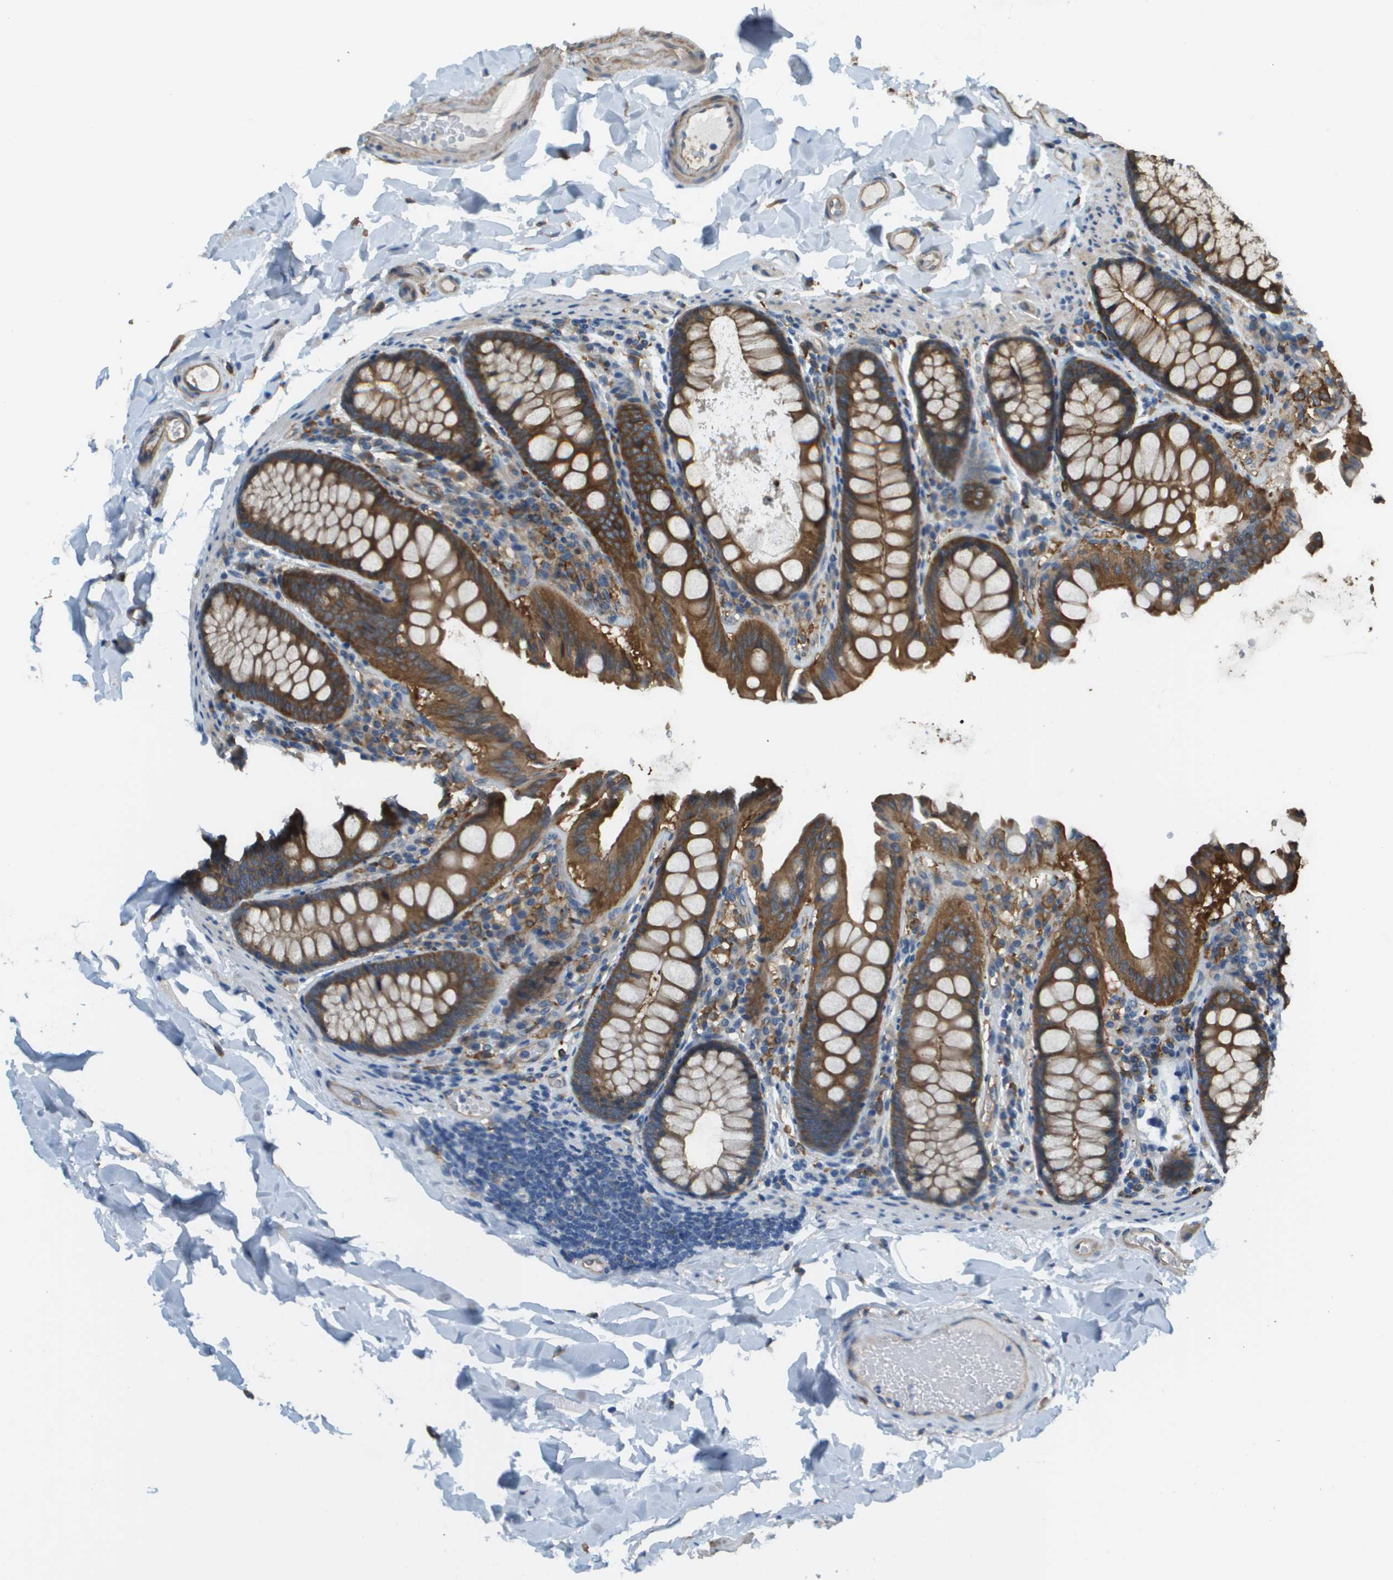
{"staining": {"intensity": "moderate", "quantity": "25%-75%", "location": "cytoplasmic/membranous"}, "tissue": "colon", "cell_type": "Endothelial cells", "image_type": "normal", "snomed": [{"axis": "morphology", "description": "Normal tissue, NOS"}, {"axis": "topography", "description": "Colon"}], "caption": "Immunohistochemical staining of benign colon displays moderate cytoplasmic/membranous protein positivity in approximately 25%-75% of endothelial cells.", "gene": "CORO1B", "patient": {"sex": "female", "age": 61}}